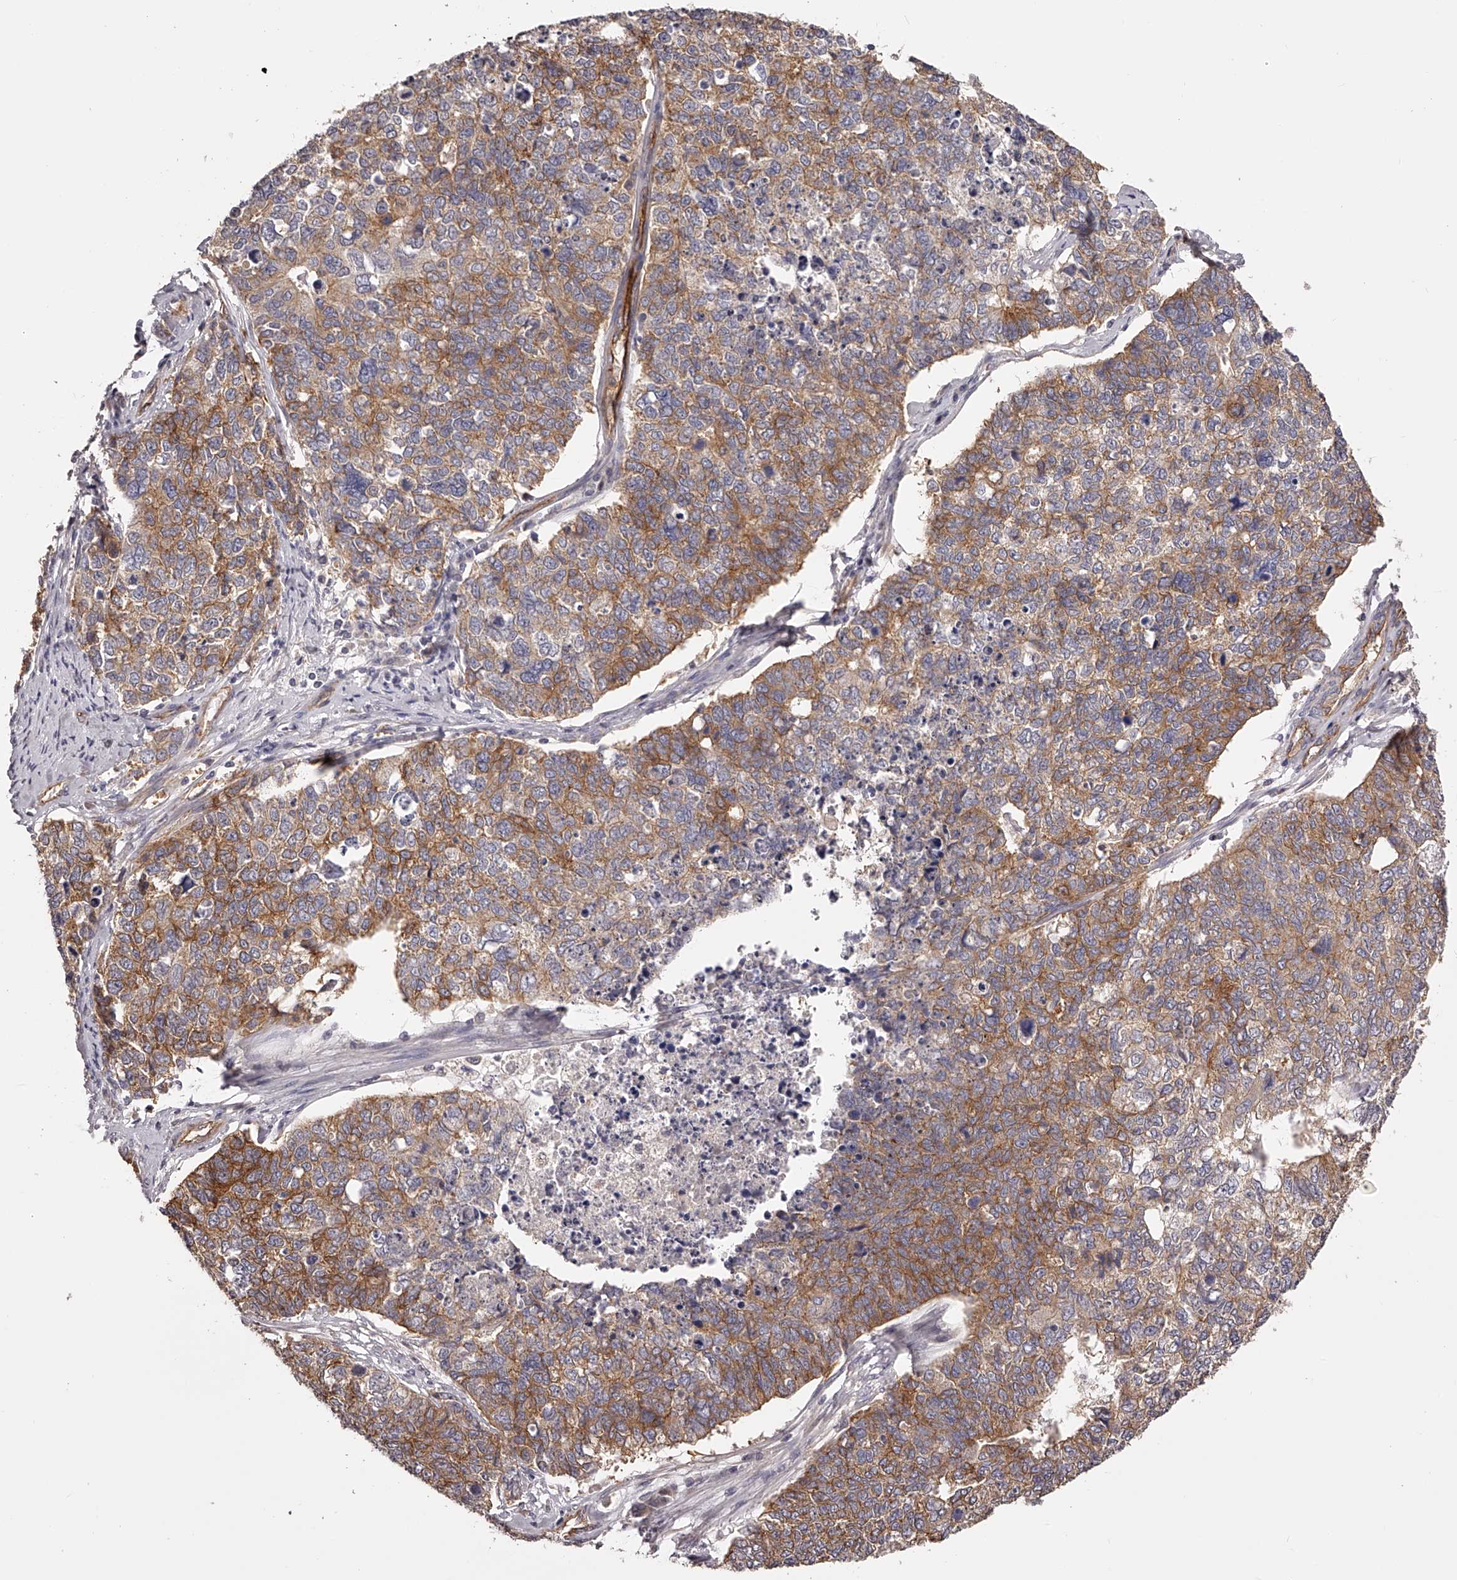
{"staining": {"intensity": "moderate", "quantity": ">75%", "location": "cytoplasmic/membranous"}, "tissue": "cervical cancer", "cell_type": "Tumor cells", "image_type": "cancer", "snomed": [{"axis": "morphology", "description": "Squamous cell carcinoma, NOS"}, {"axis": "topography", "description": "Cervix"}], "caption": "High-magnification brightfield microscopy of squamous cell carcinoma (cervical) stained with DAB (brown) and counterstained with hematoxylin (blue). tumor cells exhibit moderate cytoplasmic/membranous staining is present in about>75% of cells.", "gene": "LTV1", "patient": {"sex": "female", "age": 63}}